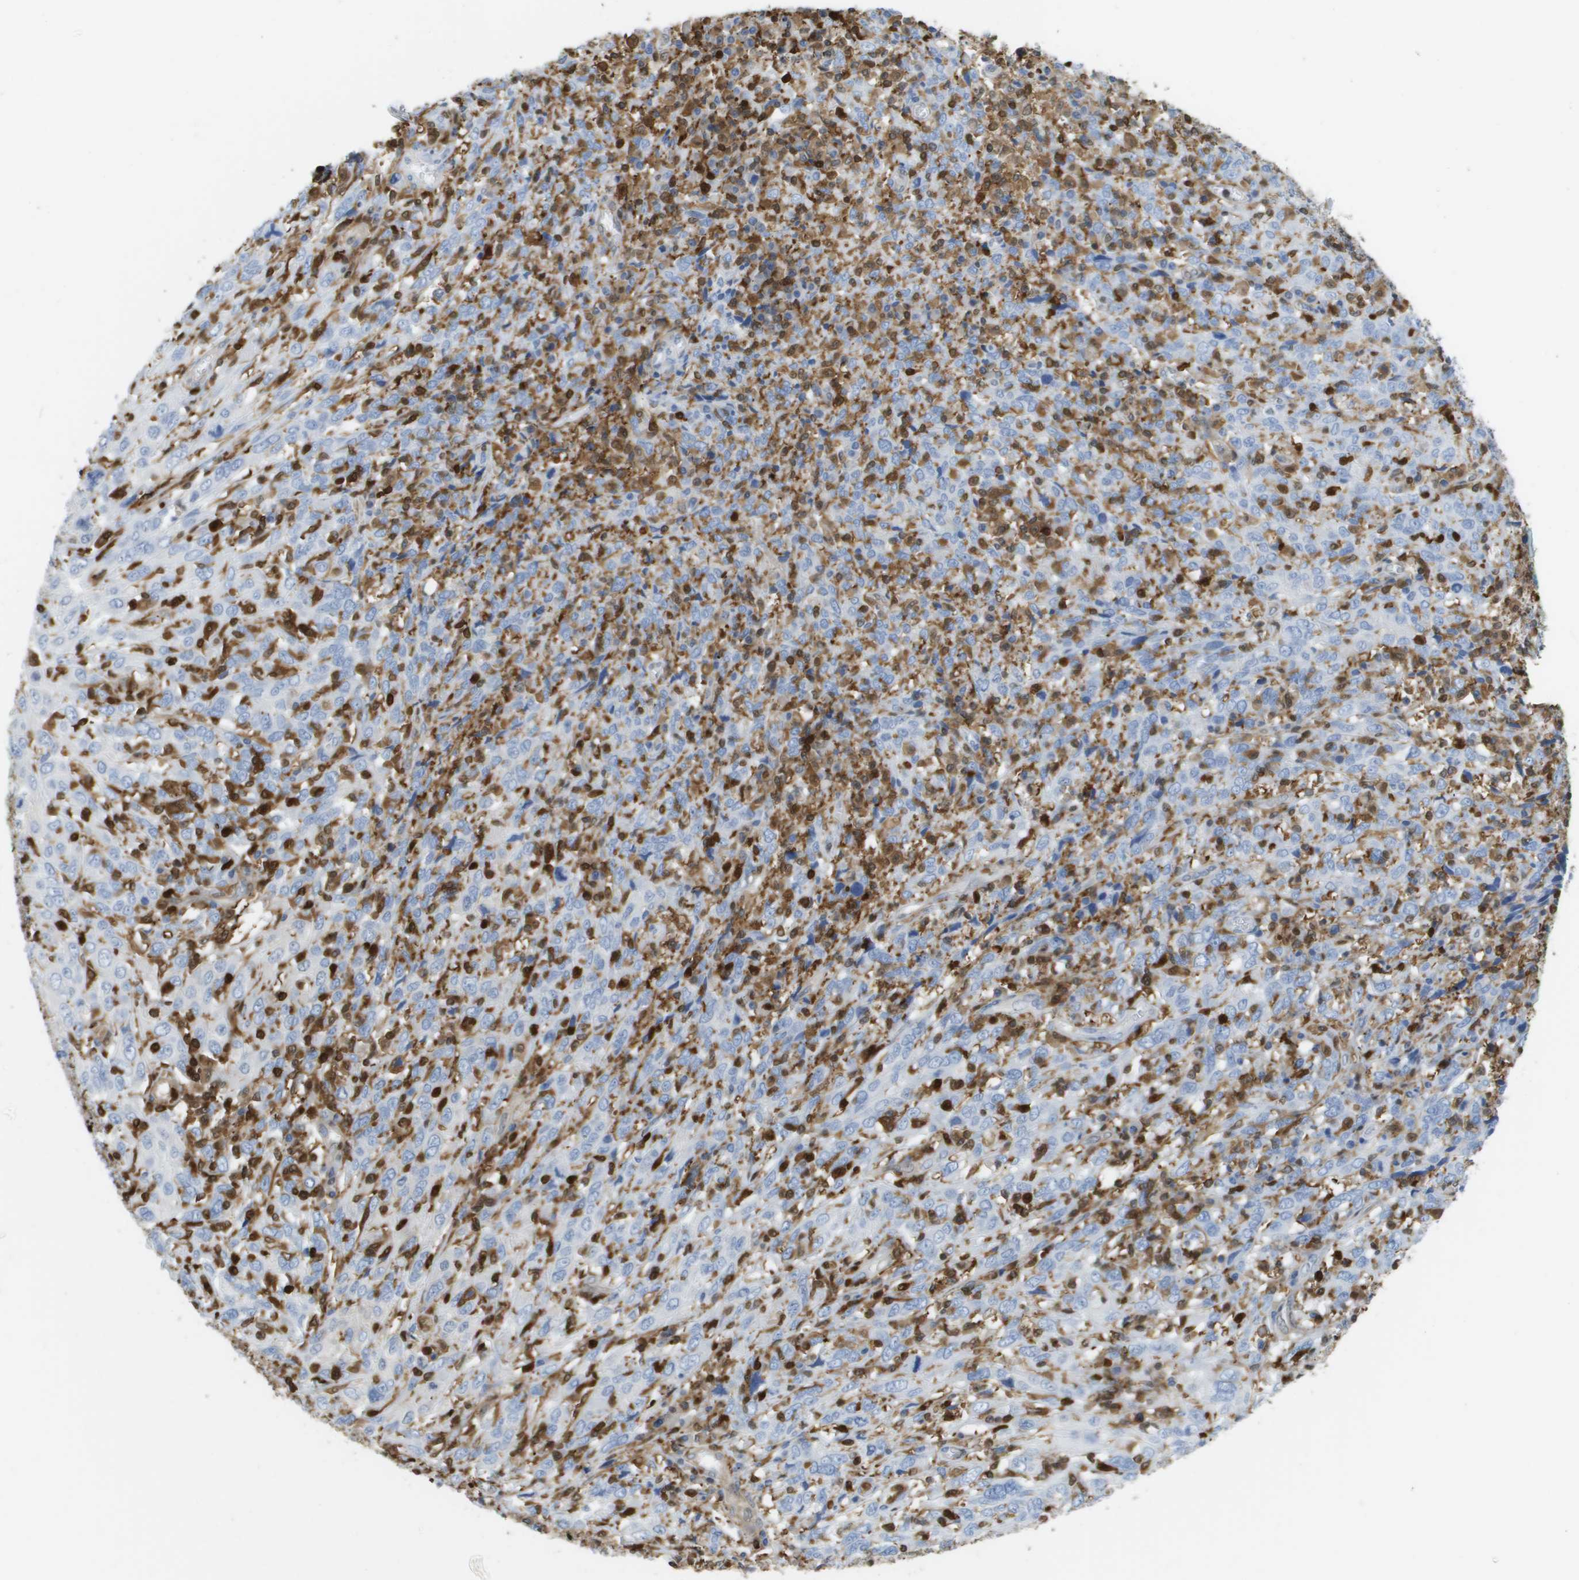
{"staining": {"intensity": "negative", "quantity": "none", "location": "none"}, "tissue": "cervical cancer", "cell_type": "Tumor cells", "image_type": "cancer", "snomed": [{"axis": "morphology", "description": "Squamous cell carcinoma, NOS"}, {"axis": "topography", "description": "Cervix"}], "caption": "Immunohistochemical staining of human cervical squamous cell carcinoma demonstrates no significant positivity in tumor cells.", "gene": "DOCK5", "patient": {"sex": "female", "age": 46}}